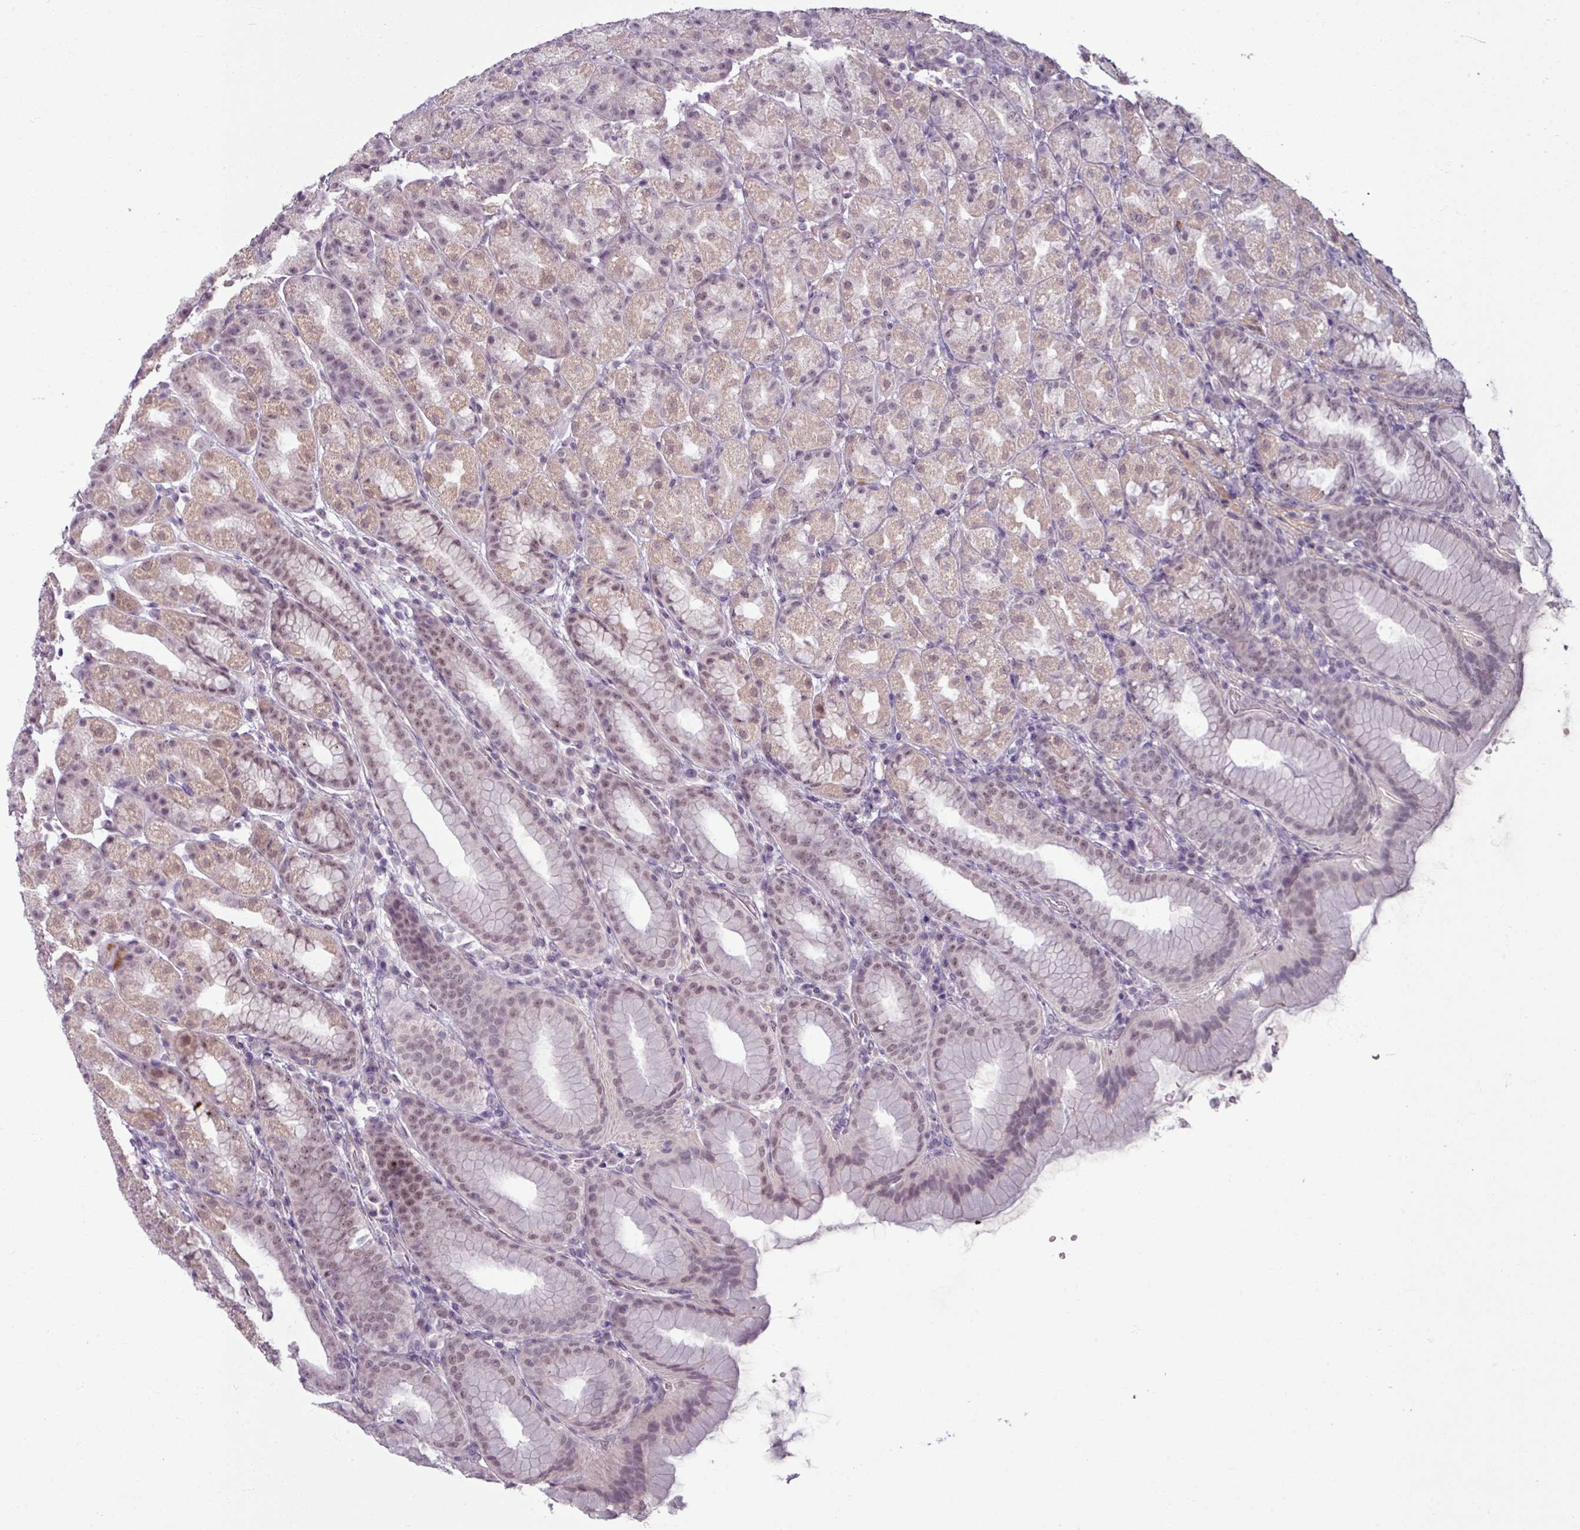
{"staining": {"intensity": "moderate", "quantity": ">75%", "location": "cytoplasmic/membranous,nuclear"}, "tissue": "stomach", "cell_type": "Glandular cells", "image_type": "normal", "snomed": [{"axis": "morphology", "description": "Normal tissue, NOS"}, {"axis": "topography", "description": "Stomach, upper"}, {"axis": "topography", "description": "Stomach"}], "caption": "Immunohistochemistry staining of normal stomach, which shows medium levels of moderate cytoplasmic/membranous,nuclear expression in approximately >75% of glandular cells indicating moderate cytoplasmic/membranous,nuclear protein positivity. The staining was performed using DAB (brown) for protein detection and nuclei were counterstained in hematoxylin (blue).", "gene": "UVSSA", "patient": {"sex": "male", "age": 68}}